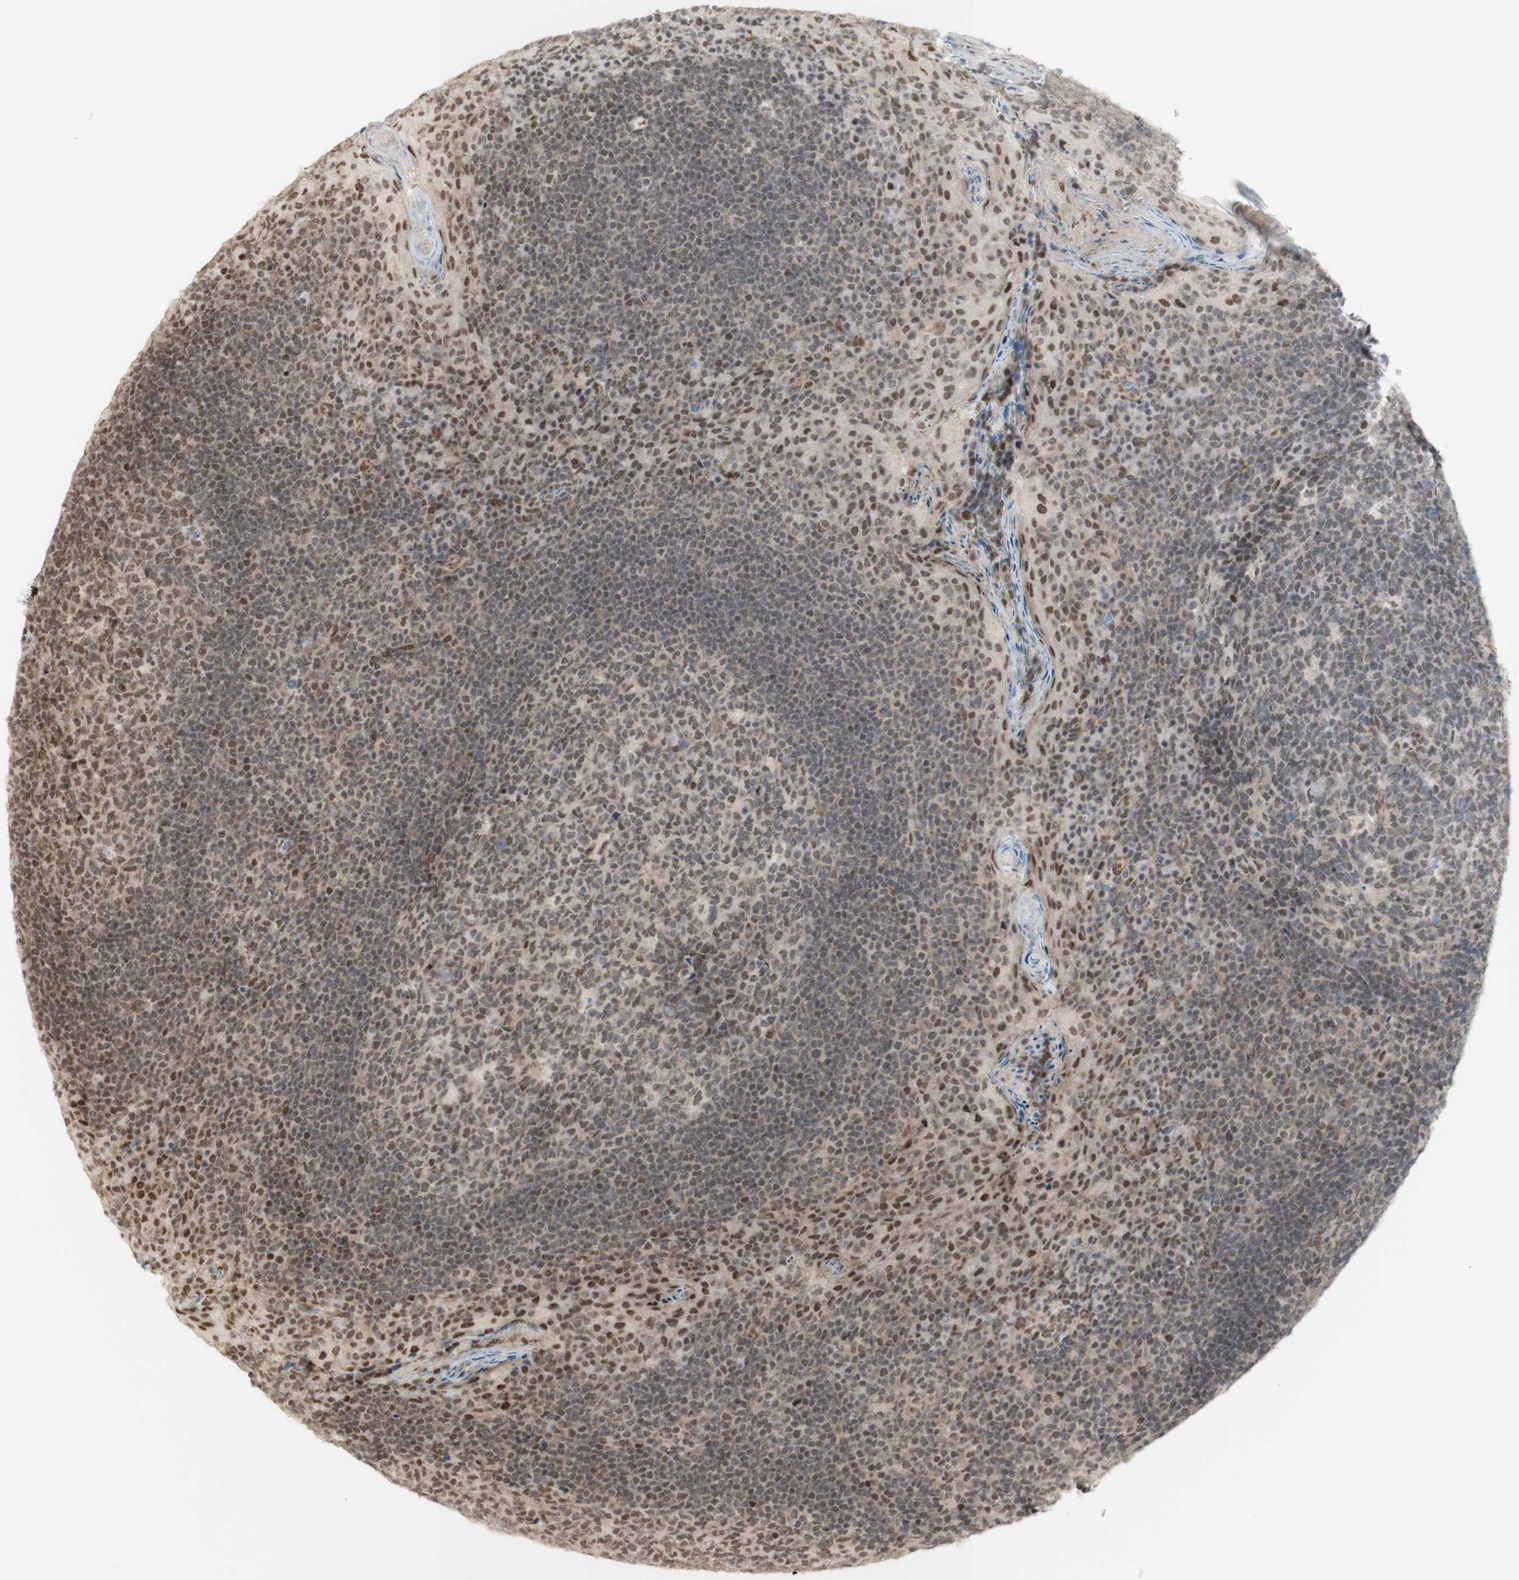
{"staining": {"intensity": "weak", "quantity": ">75%", "location": "nuclear"}, "tissue": "tonsil", "cell_type": "Germinal center cells", "image_type": "normal", "snomed": [{"axis": "morphology", "description": "Normal tissue, NOS"}, {"axis": "topography", "description": "Tonsil"}], "caption": "Immunohistochemistry of unremarkable tonsil reveals low levels of weak nuclear staining in approximately >75% of germinal center cells.", "gene": "ZMYM6", "patient": {"sex": "male", "age": 17}}